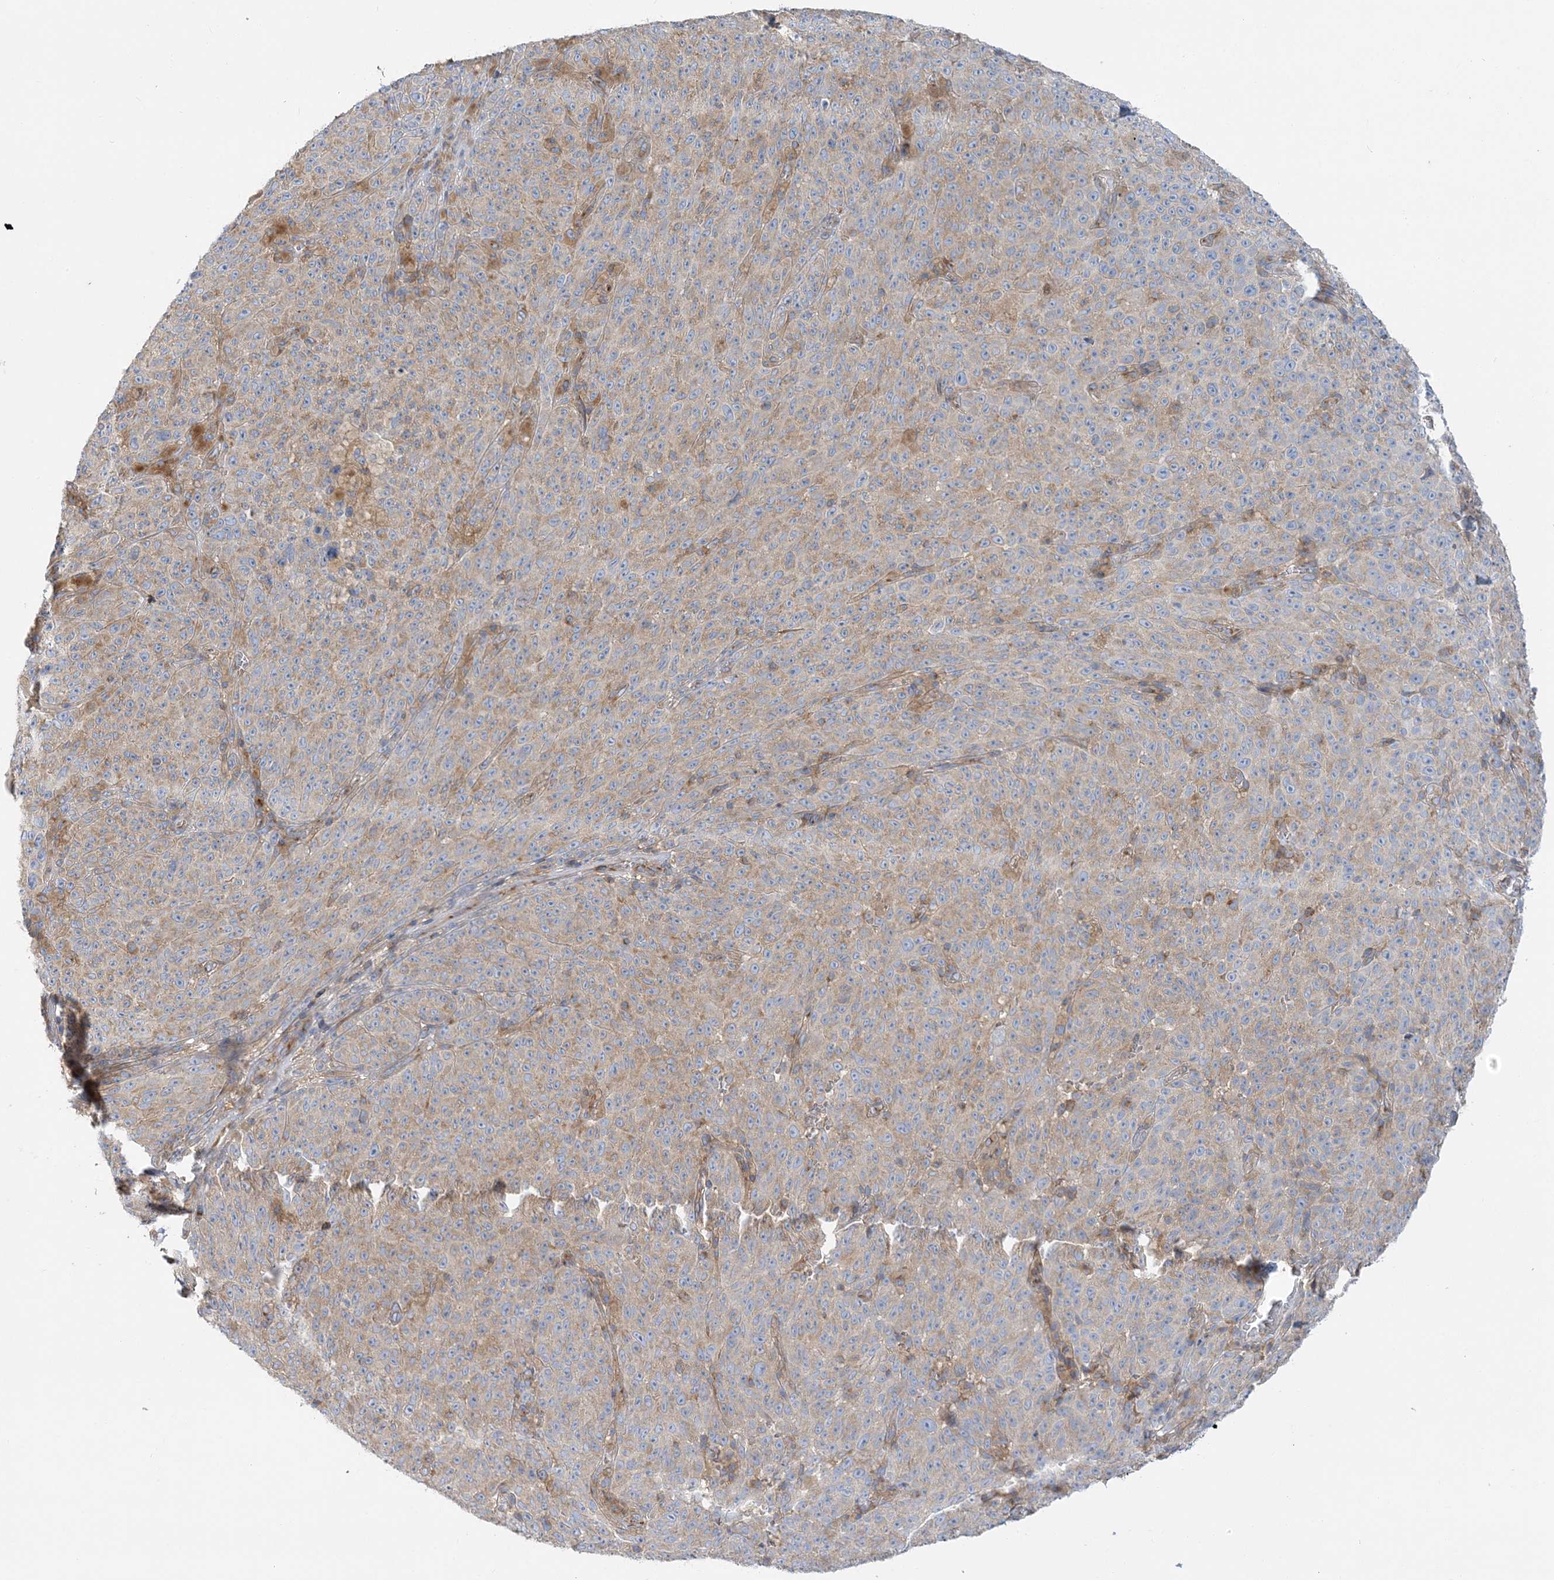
{"staining": {"intensity": "weak", "quantity": "25%-75%", "location": "cytoplasmic/membranous"}, "tissue": "melanoma", "cell_type": "Tumor cells", "image_type": "cancer", "snomed": [{"axis": "morphology", "description": "Malignant melanoma, NOS"}, {"axis": "topography", "description": "Skin"}], "caption": "Protein expression analysis of human malignant melanoma reveals weak cytoplasmic/membranous staining in approximately 25%-75% of tumor cells. (IHC, brightfield microscopy, high magnification).", "gene": "FAM114A2", "patient": {"sex": "female", "age": 82}}